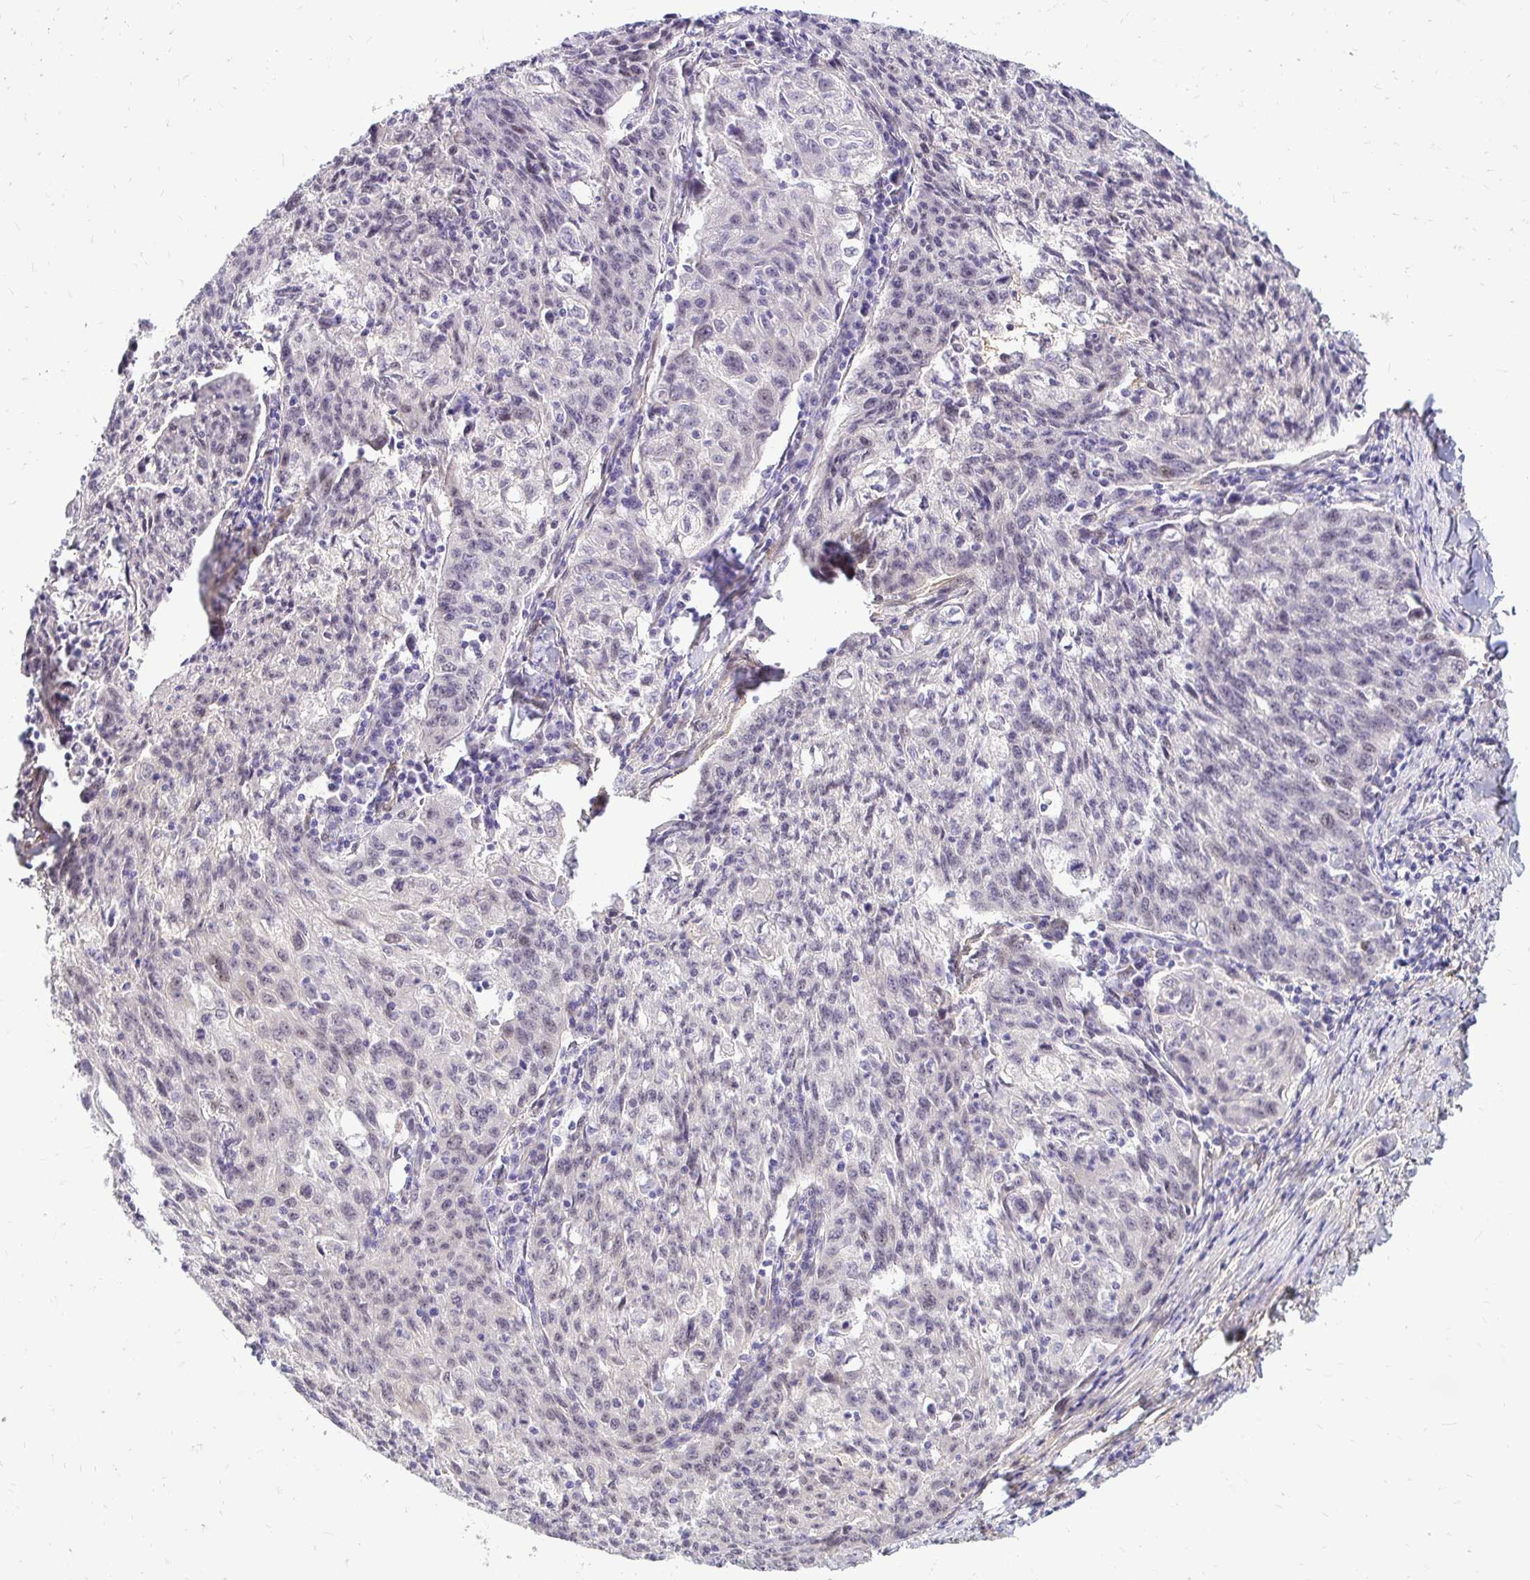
{"staining": {"intensity": "weak", "quantity": "<25%", "location": "cytoplasmic/membranous"}, "tissue": "lung cancer", "cell_type": "Tumor cells", "image_type": "cancer", "snomed": [{"axis": "morphology", "description": "Squamous cell carcinoma, NOS"}, {"axis": "morphology", "description": "Squamous cell carcinoma, metastatic, NOS"}, {"axis": "topography", "description": "Bronchus"}, {"axis": "topography", "description": "Lung"}], "caption": "A histopathology image of human lung squamous cell carcinoma is negative for staining in tumor cells. The staining is performed using DAB brown chromogen with nuclei counter-stained in using hematoxylin.", "gene": "YAP1", "patient": {"sex": "male", "age": 62}}